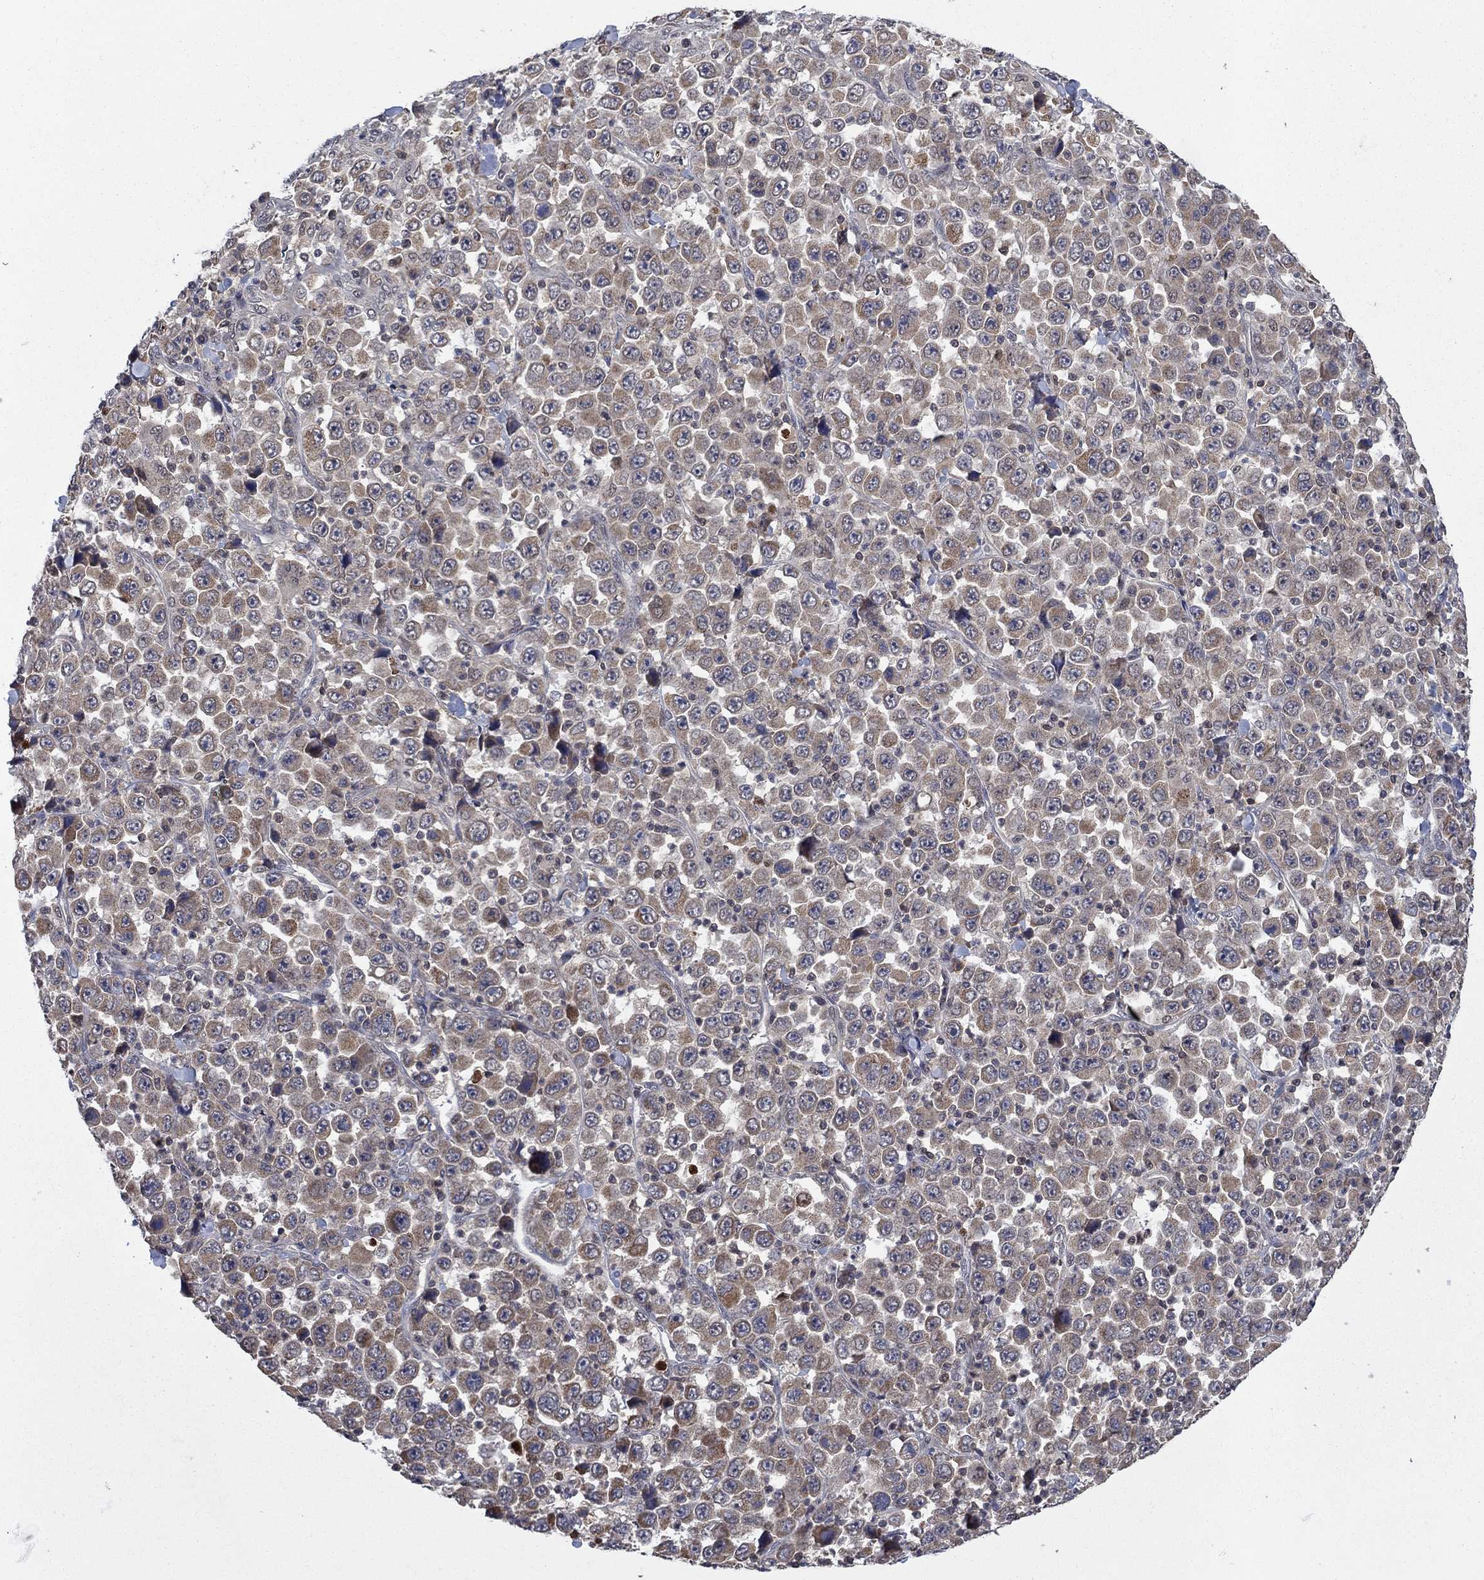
{"staining": {"intensity": "weak", "quantity": "25%-75%", "location": "cytoplasmic/membranous"}, "tissue": "stomach cancer", "cell_type": "Tumor cells", "image_type": "cancer", "snomed": [{"axis": "morphology", "description": "Normal tissue, NOS"}, {"axis": "morphology", "description": "Adenocarcinoma, NOS"}, {"axis": "topography", "description": "Stomach, upper"}, {"axis": "topography", "description": "Stomach"}], "caption": "A histopathology image of human stomach adenocarcinoma stained for a protein reveals weak cytoplasmic/membranous brown staining in tumor cells.", "gene": "IAH1", "patient": {"sex": "male", "age": 59}}